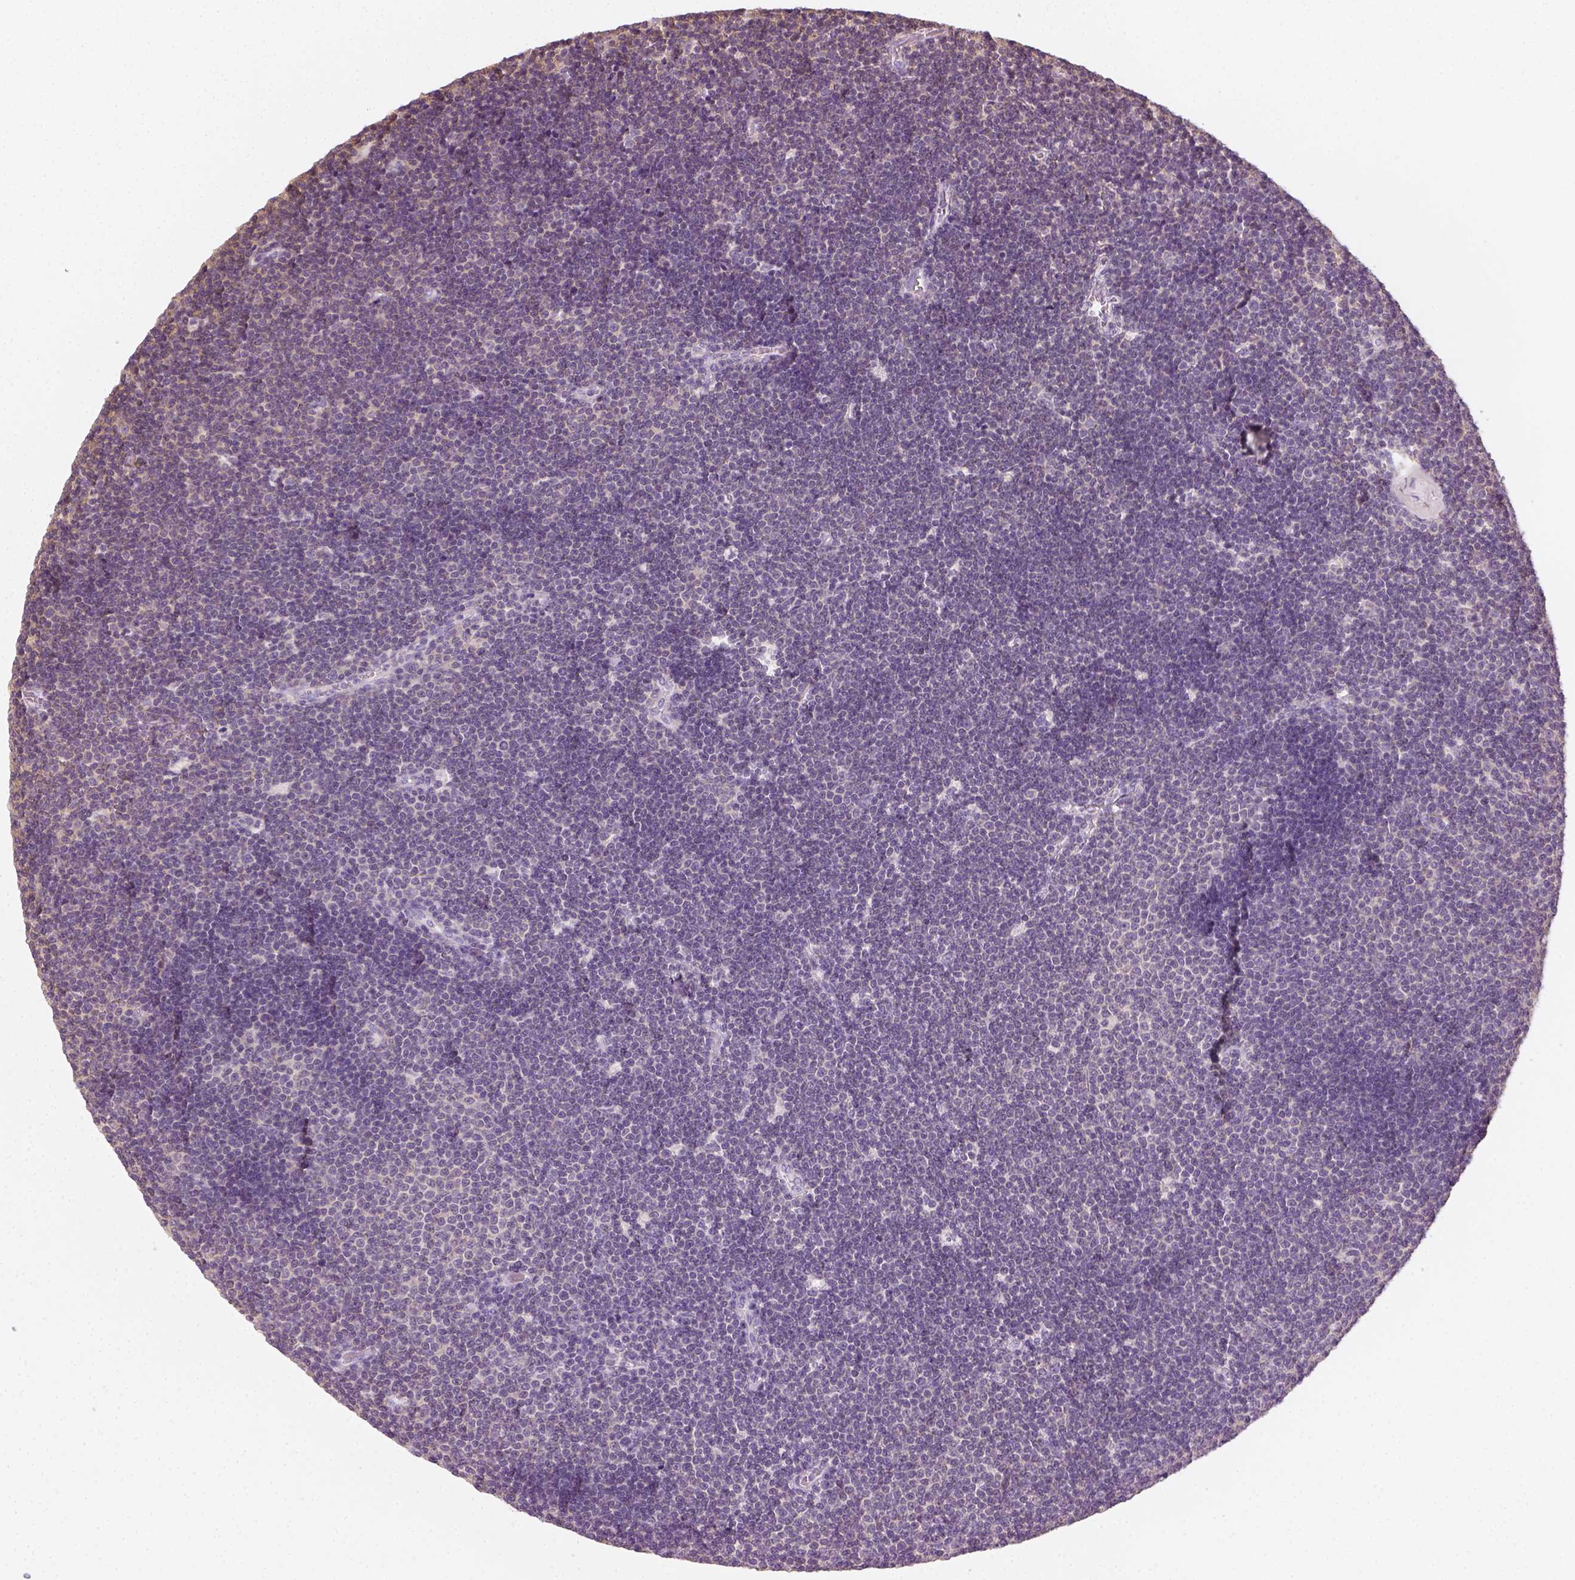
{"staining": {"intensity": "negative", "quantity": "none", "location": "none"}, "tissue": "lymphoma", "cell_type": "Tumor cells", "image_type": "cancer", "snomed": [{"axis": "morphology", "description": "Malignant lymphoma, non-Hodgkin's type, Low grade"}, {"axis": "topography", "description": "Brain"}], "caption": "Lymphoma was stained to show a protein in brown. There is no significant staining in tumor cells. (Immunohistochemistry (ihc), brightfield microscopy, high magnification).", "gene": "EPHB1", "patient": {"sex": "female", "age": 66}}